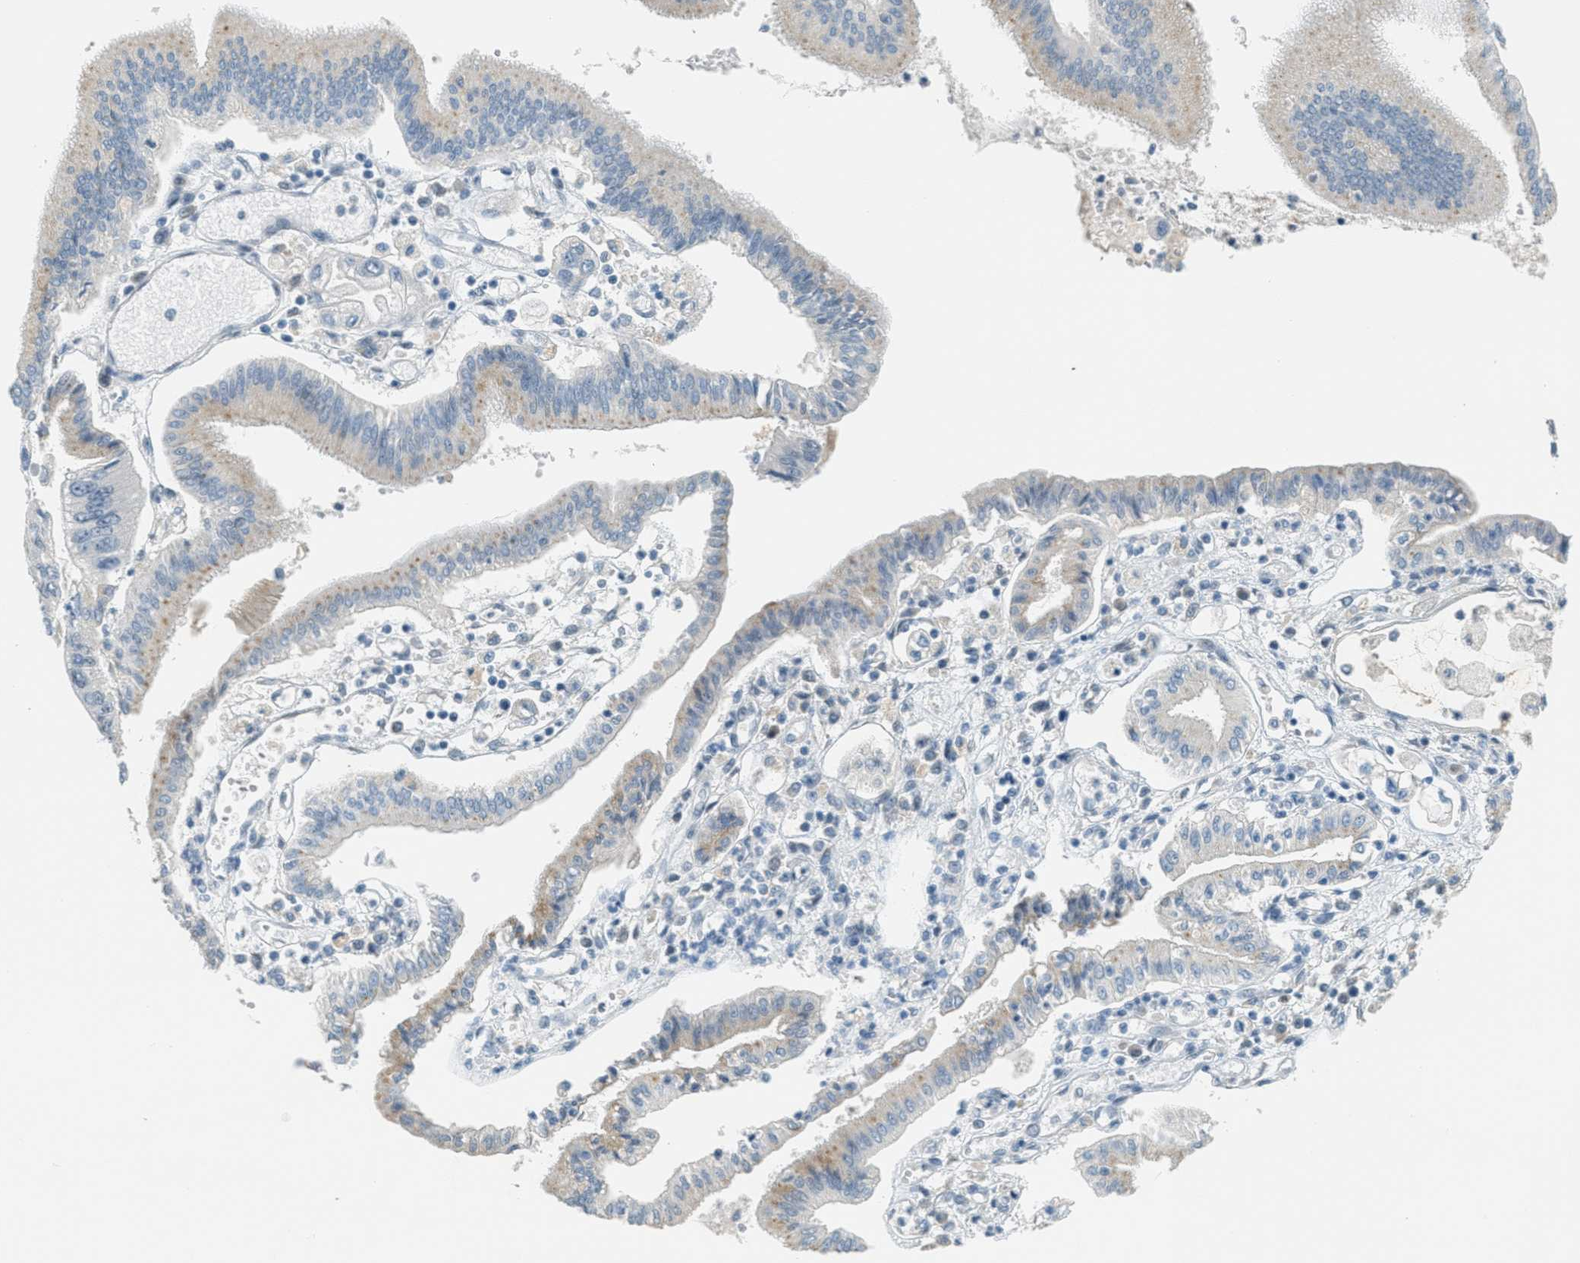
{"staining": {"intensity": "weak", "quantity": ">75%", "location": "cytoplasmic/membranous"}, "tissue": "pancreatic cancer", "cell_type": "Tumor cells", "image_type": "cancer", "snomed": [{"axis": "morphology", "description": "Adenocarcinoma, NOS"}, {"axis": "topography", "description": "Pancreas"}], "caption": "High-power microscopy captured an immunohistochemistry (IHC) photomicrograph of pancreatic cancer (adenocarcinoma), revealing weak cytoplasmic/membranous positivity in approximately >75% of tumor cells. (IHC, brightfield microscopy, high magnification).", "gene": "TCF3", "patient": {"sex": "male", "age": 56}}